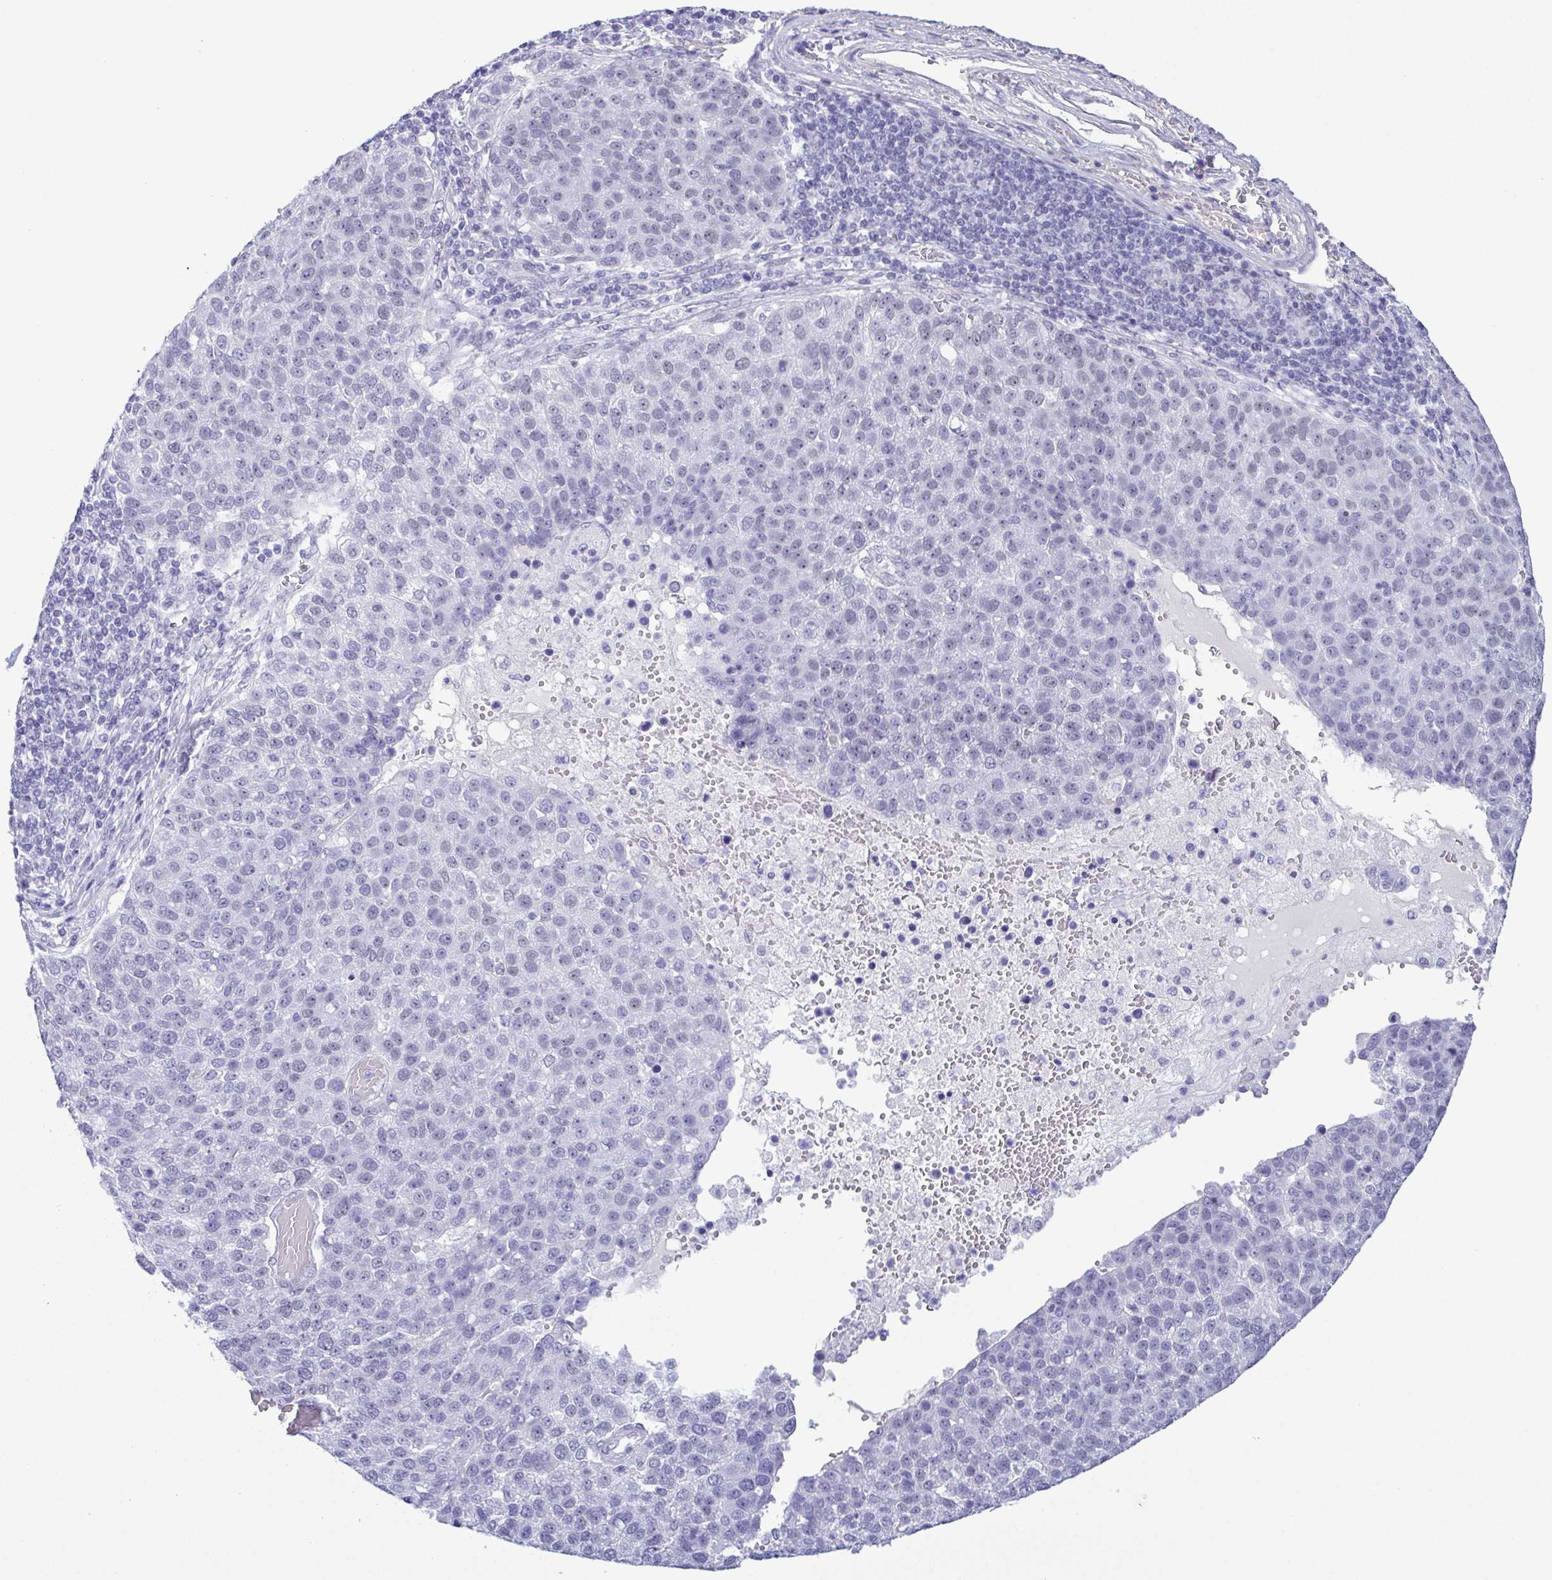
{"staining": {"intensity": "negative", "quantity": "none", "location": "none"}, "tissue": "pancreatic cancer", "cell_type": "Tumor cells", "image_type": "cancer", "snomed": [{"axis": "morphology", "description": "Adenocarcinoma, NOS"}, {"axis": "topography", "description": "Pancreas"}], "caption": "Histopathology image shows no protein staining in tumor cells of pancreatic adenocarcinoma tissue. Nuclei are stained in blue.", "gene": "SUGP2", "patient": {"sex": "female", "age": 61}}